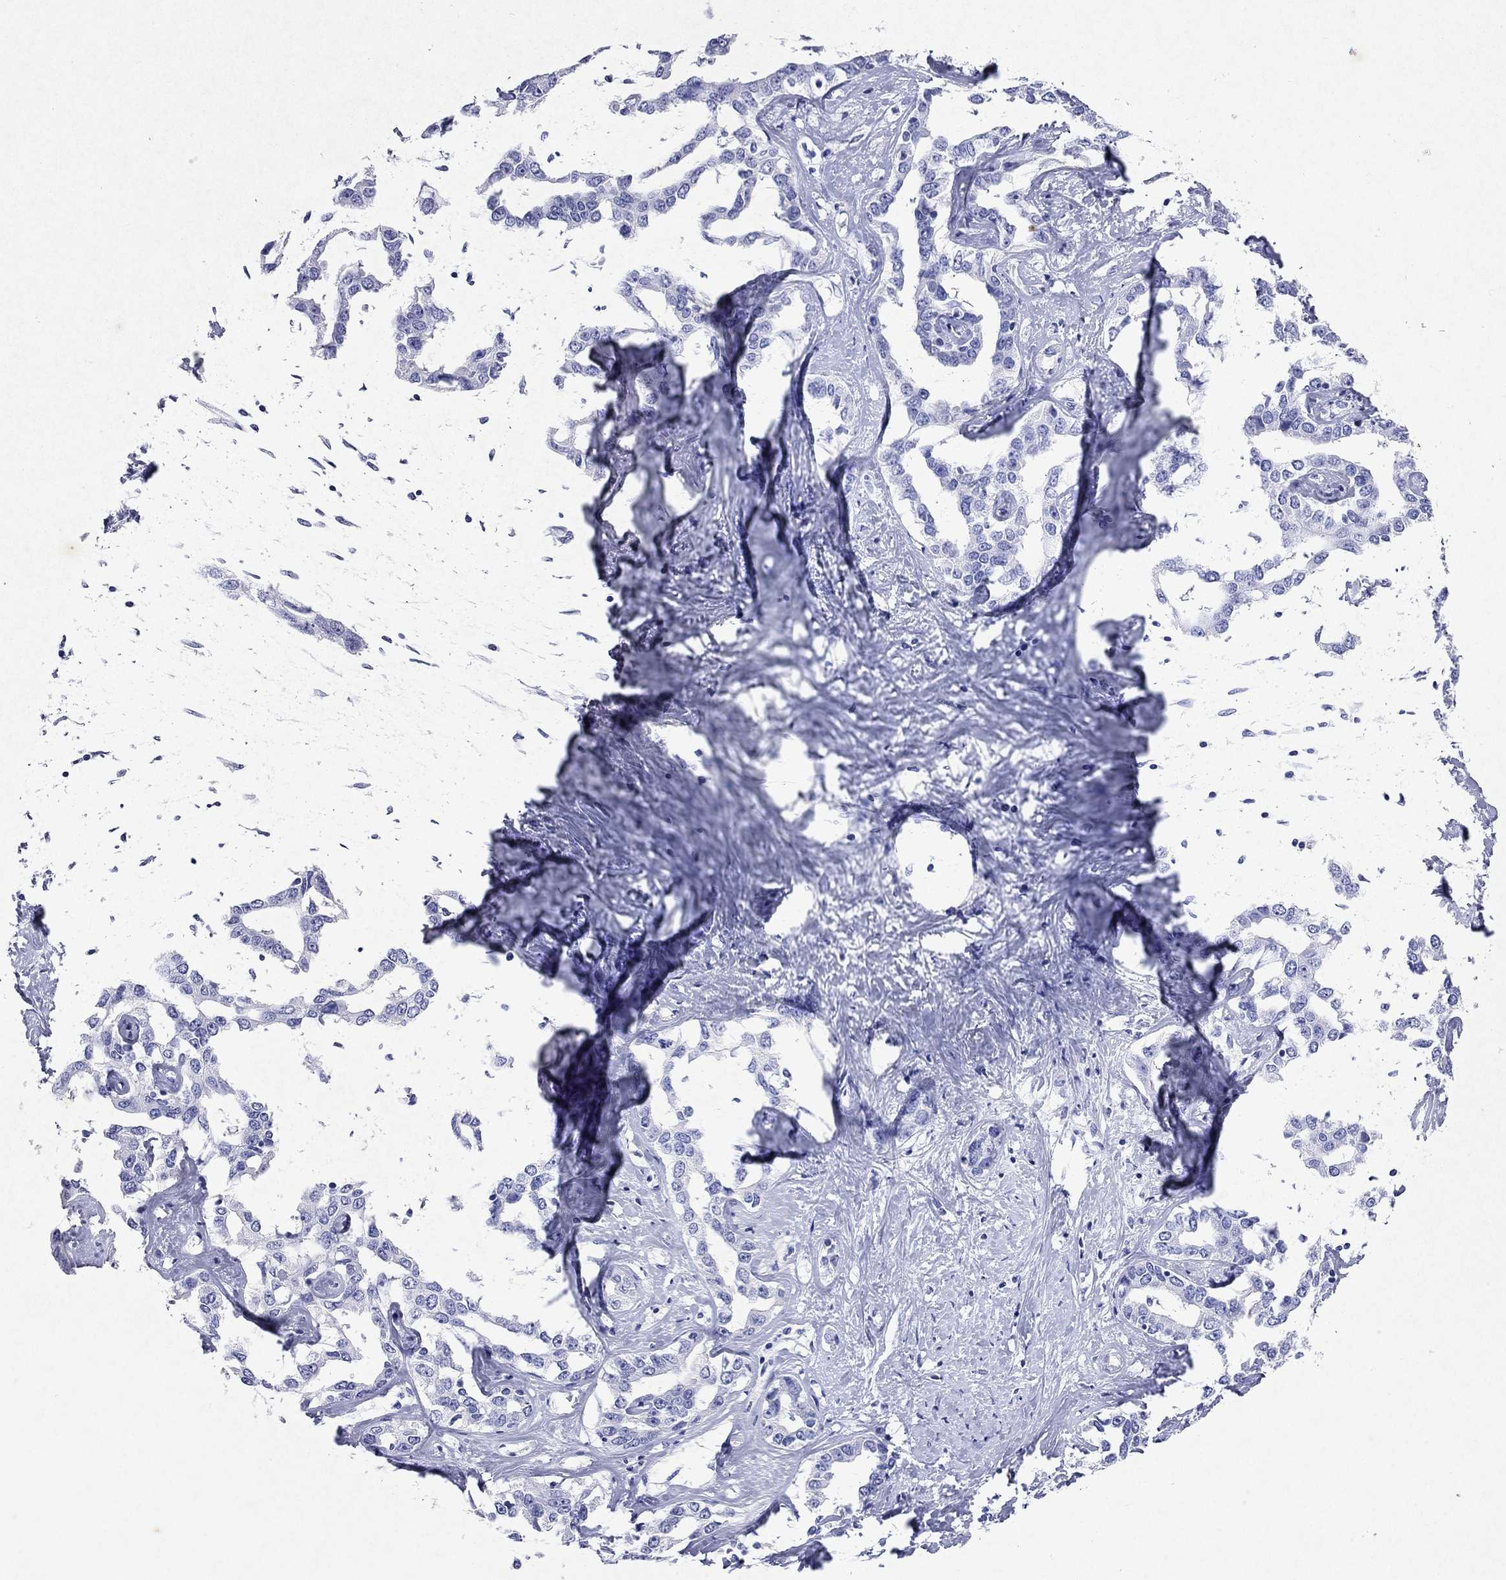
{"staining": {"intensity": "negative", "quantity": "none", "location": "none"}, "tissue": "liver cancer", "cell_type": "Tumor cells", "image_type": "cancer", "snomed": [{"axis": "morphology", "description": "Cholangiocarcinoma"}, {"axis": "topography", "description": "Liver"}], "caption": "A photomicrograph of liver cancer (cholangiocarcinoma) stained for a protein exhibits no brown staining in tumor cells. Nuclei are stained in blue.", "gene": "ARMC12", "patient": {"sex": "male", "age": 59}}